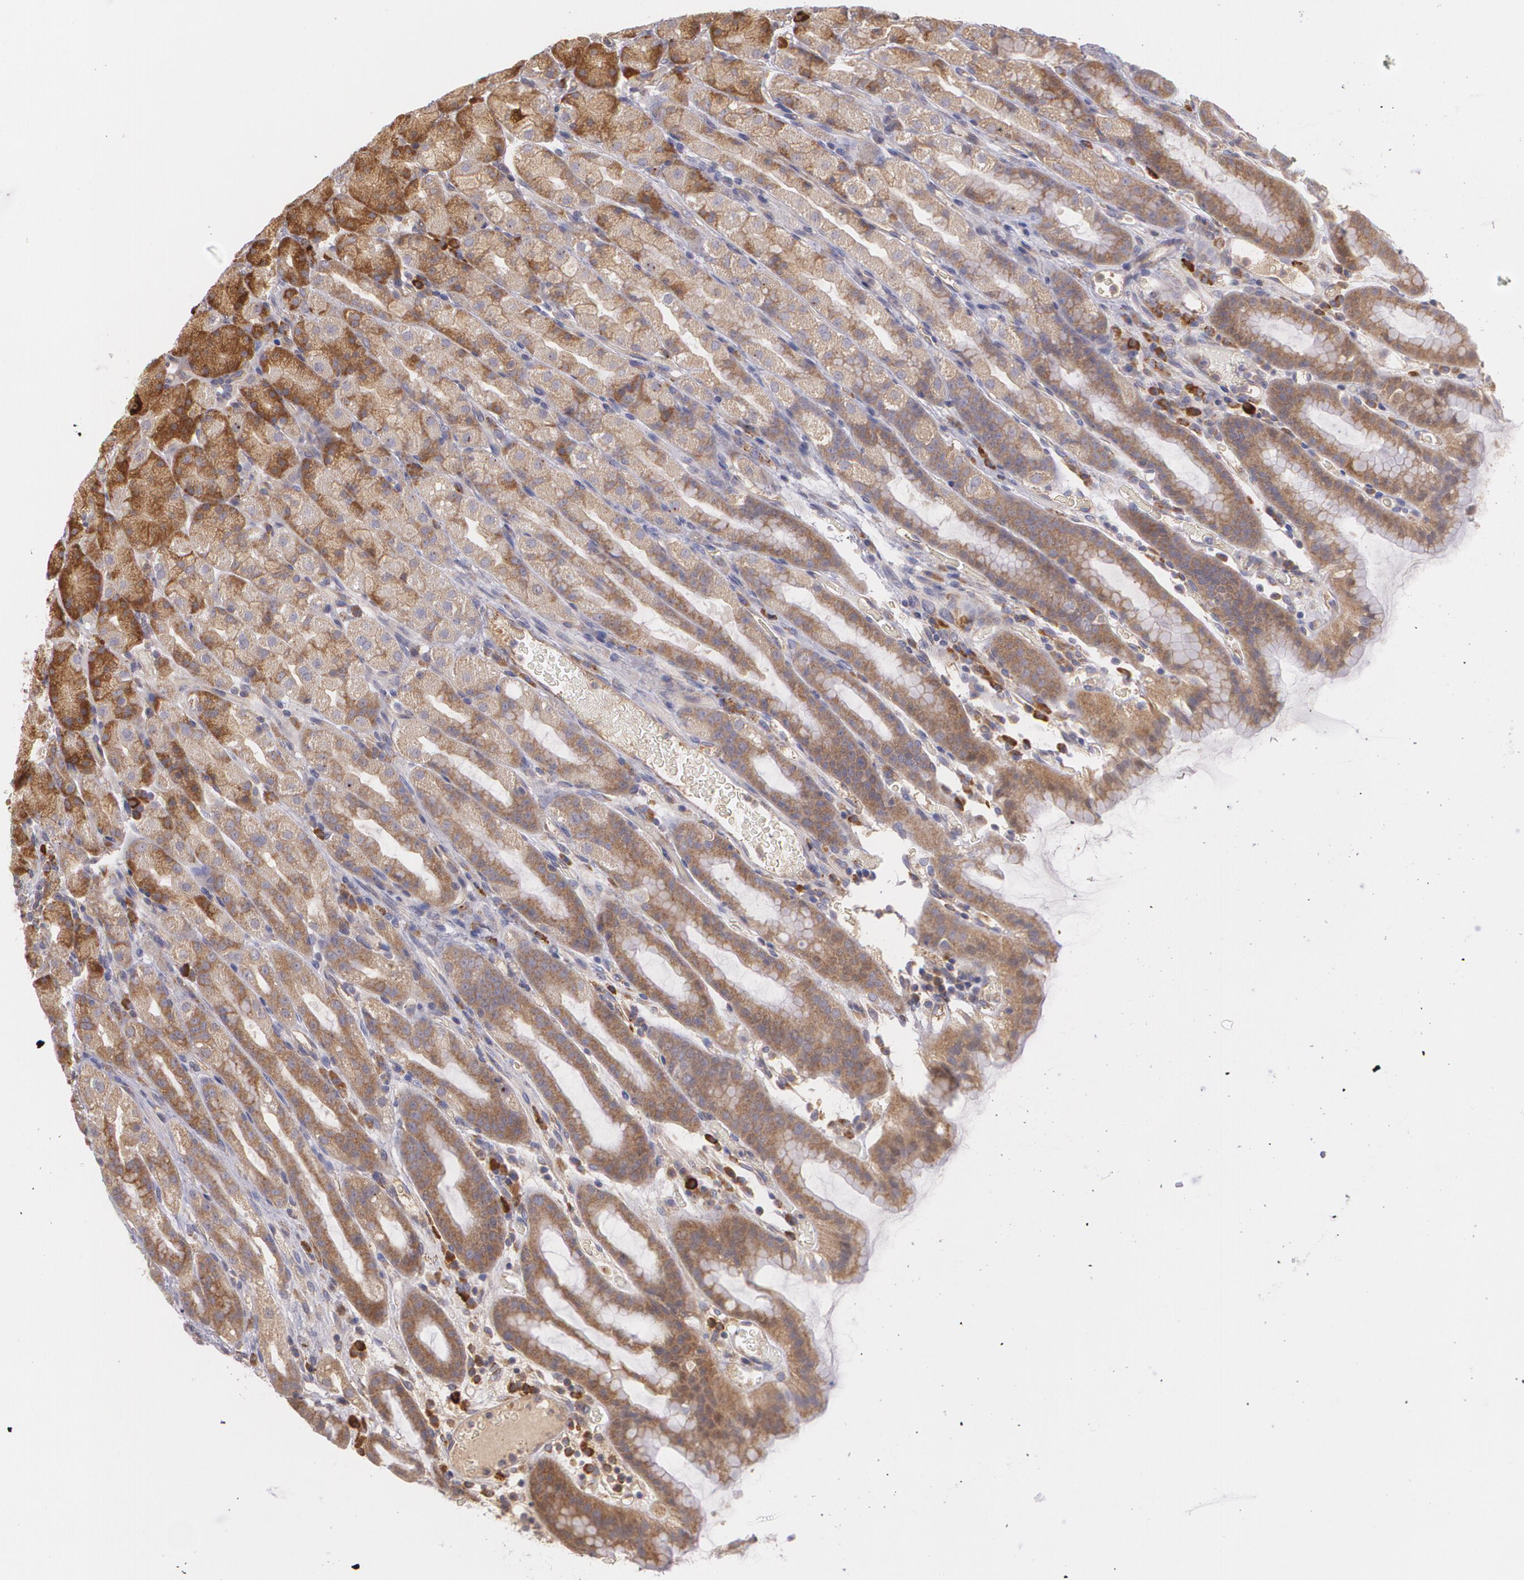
{"staining": {"intensity": "strong", "quantity": ">75%", "location": "cytoplasmic/membranous"}, "tissue": "stomach", "cell_type": "Glandular cells", "image_type": "normal", "snomed": [{"axis": "morphology", "description": "Normal tissue, NOS"}, {"axis": "topography", "description": "Stomach, upper"}], "caption": "Immunohistochemical staining of benign human stomach reveals strong cytoplasmic/membranous protein positivity in approximately >75% of glandular cells. Nuclei are stained in blue.", "gene": "ECE1", "patient": {"sex": "male", "age": 68}}